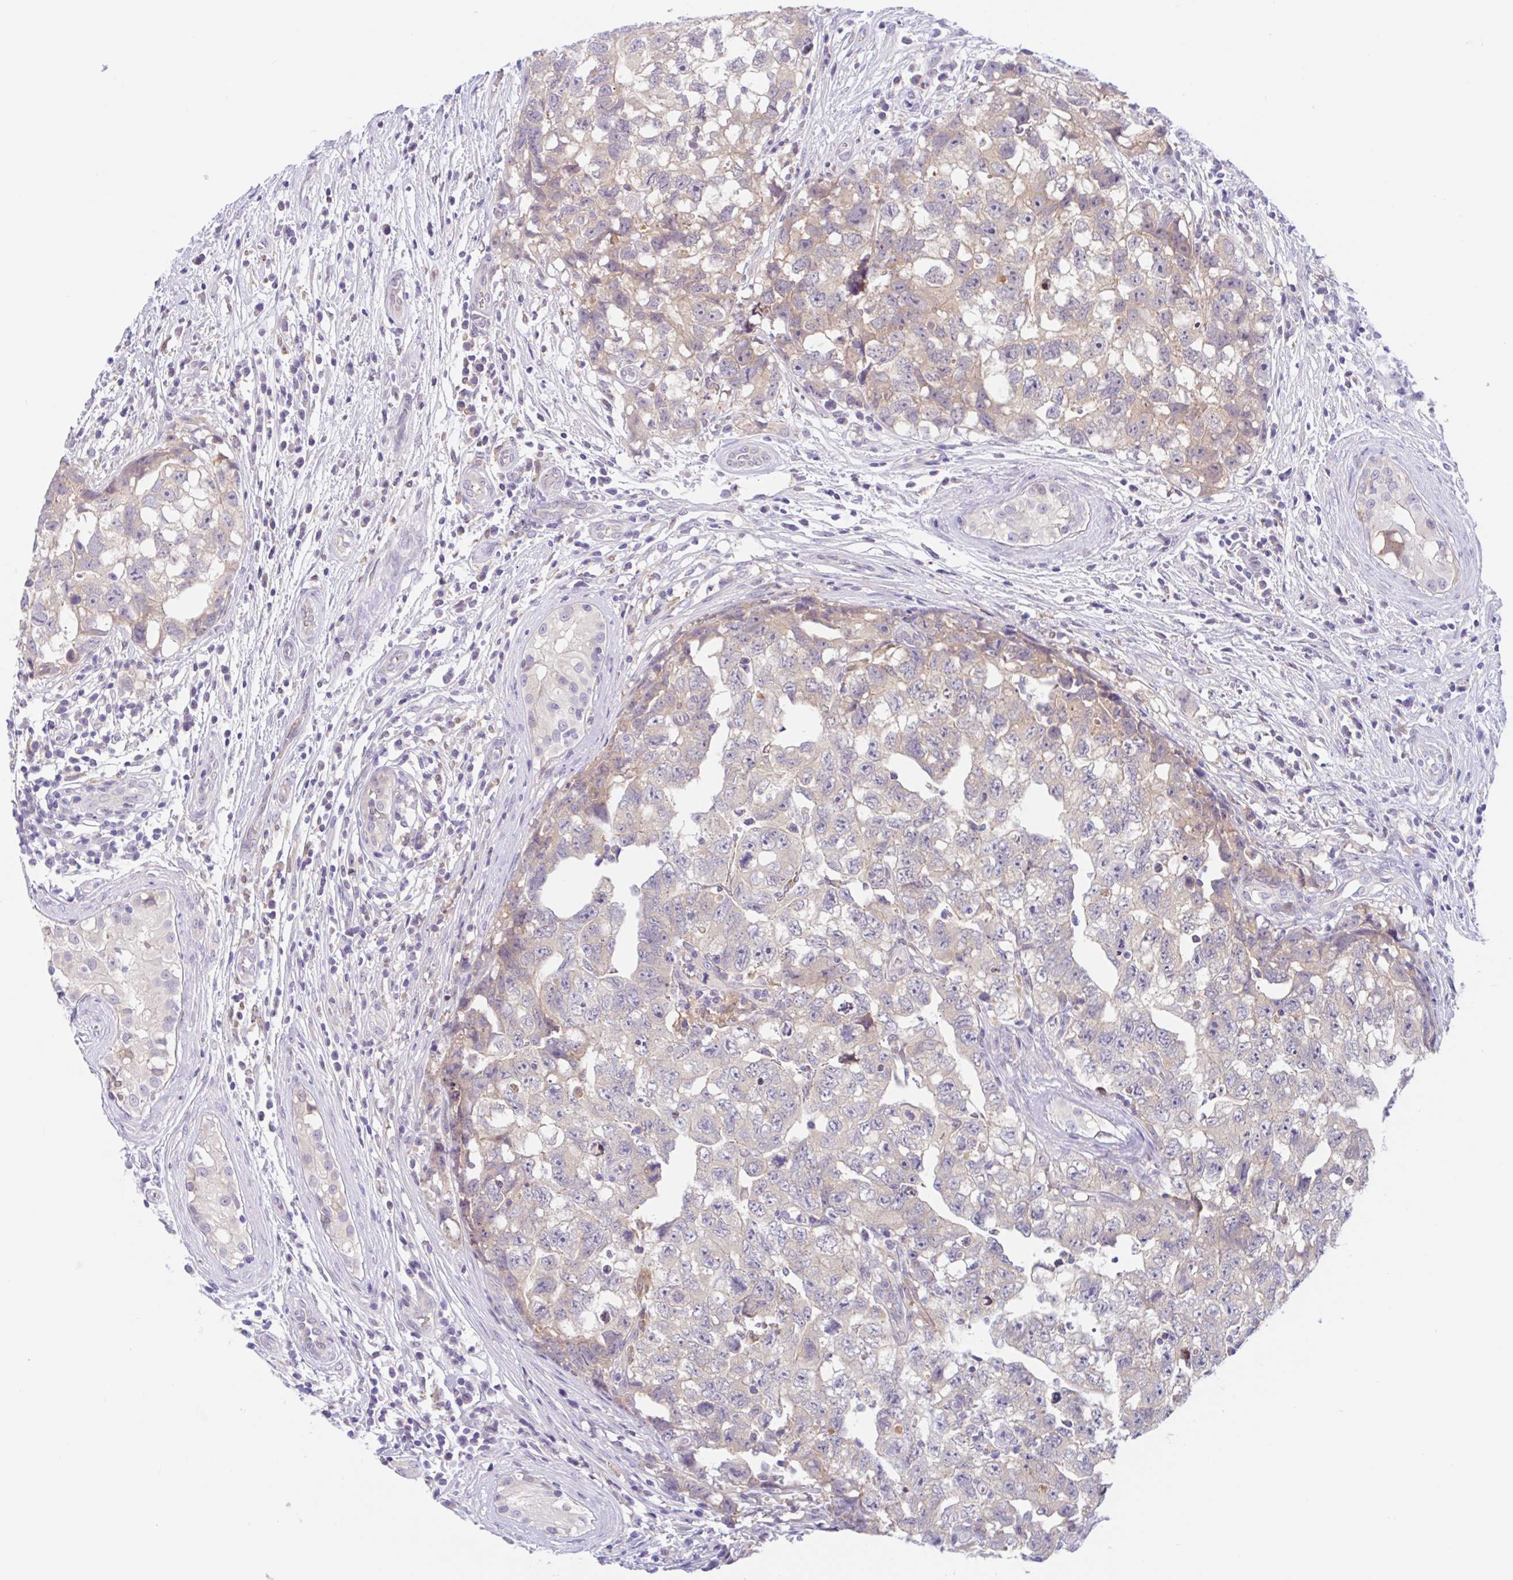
{"staining": {"intensity": "weak", "quantity": "<25%", "location": "cytoplasmic/membranous"}, "tissue": "testis cancer", "cell_type": "Tumor cells", "image_type": "cancer", "snomed": [{"axis": "morphology", "description": "Carcinoma, Embryonal, NOS"}, {"axis": "topography", "description": "Testis"}], "caption": "DAB immunohistochemical staining of testis cancer (embryonal carcinoma) reveals no significant positivity in tumor cells. (Brightfield microscopy of DAB (3,3'-diaminobenzidine) immunohistochemistry at high magnification).", "gene": "TMEM86A", "patient": {"sex": "male", "age": 22}}